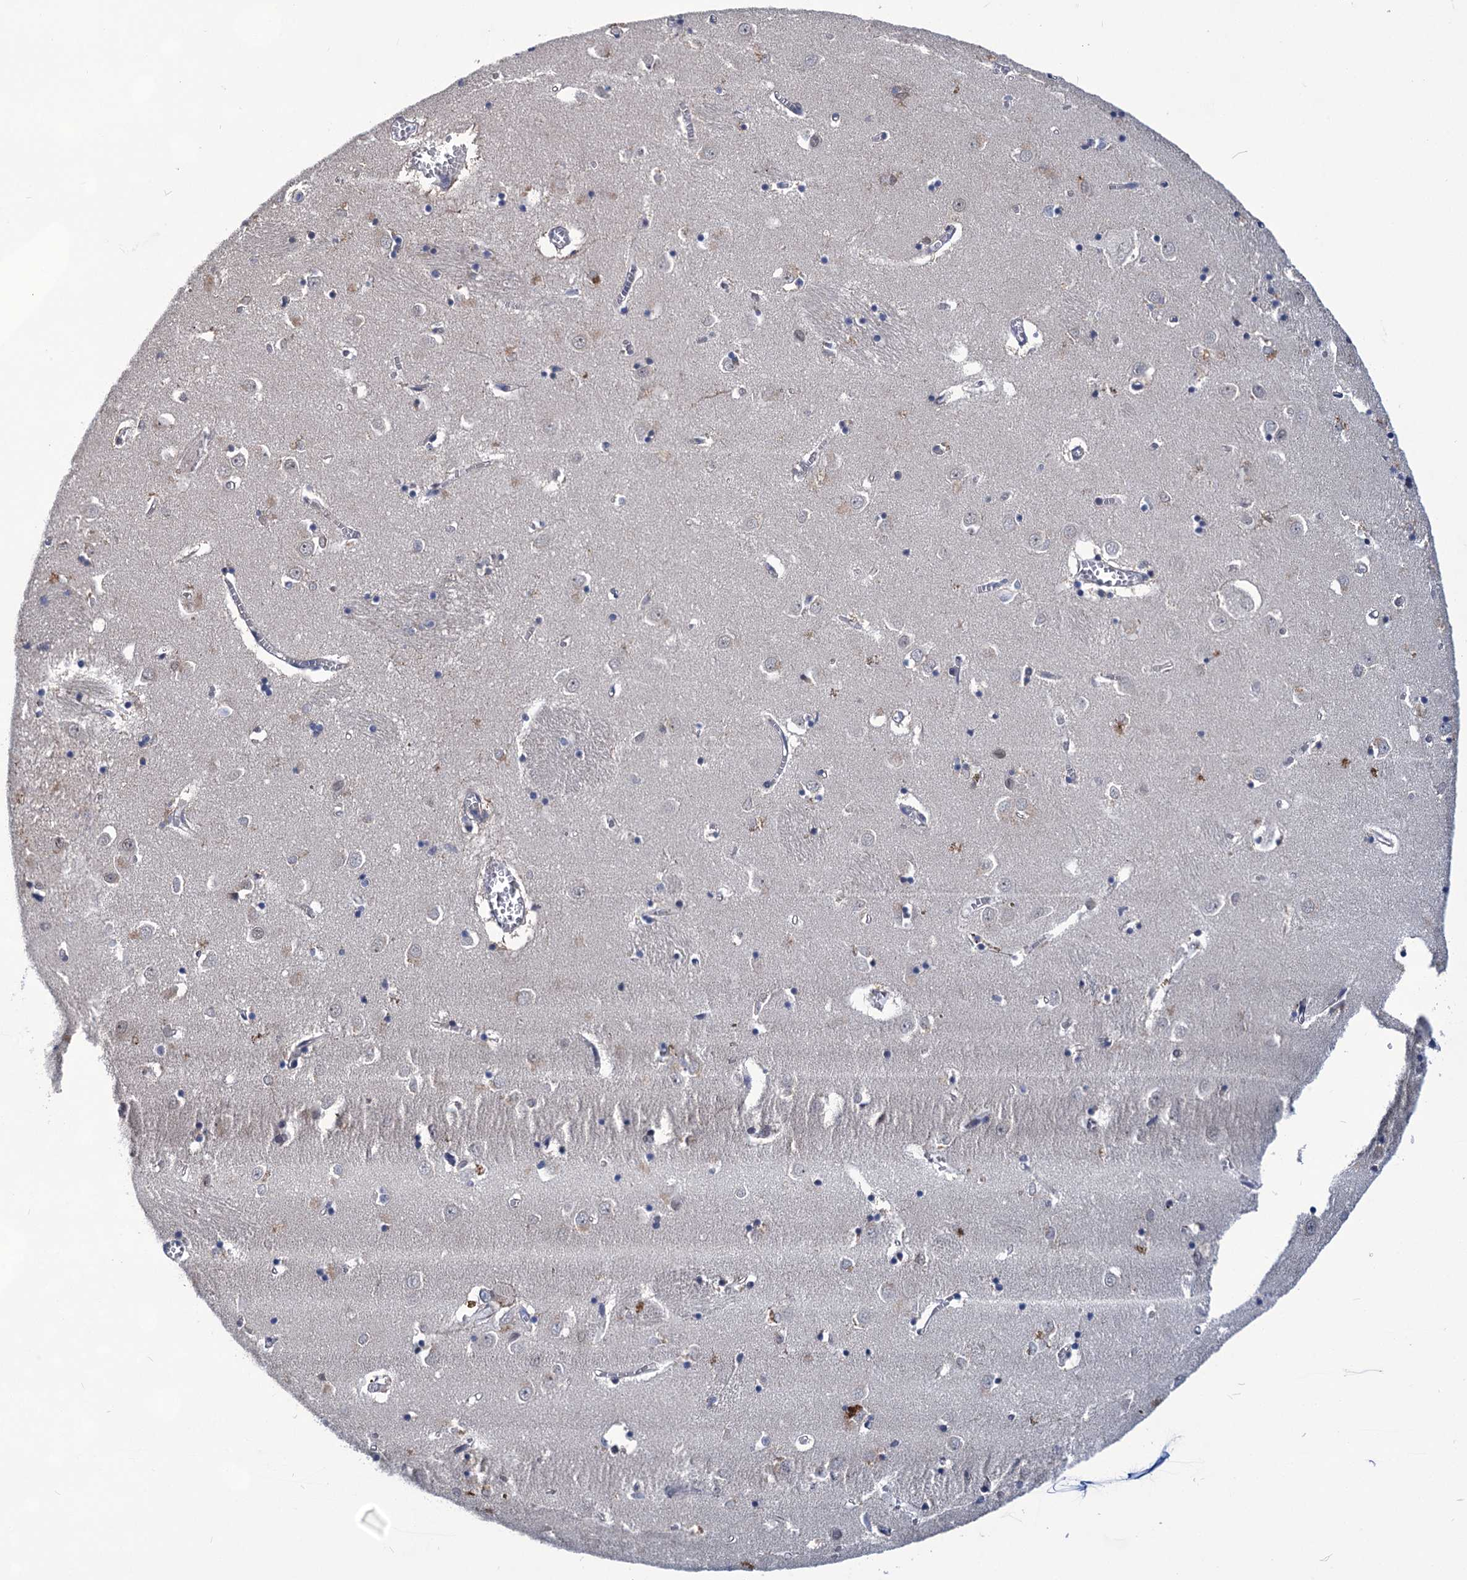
{"staining": {"intensity": "negative", "quantity": "none", "location": "none"}, "tissue": "caudate", "cell_type": "Glial cells", "image_type": "normal", "snomed": [{"axis": "morphology", "description": "Normal tissue, NOS"}, {"axis": "topography", "description": "Lateral ventricle wall"}], "caption": "Immunohistochemical staining of normal caudate displays no significant expression in glial cells. Brightfield microscopy of IHC stained with DAB (brown) and hematoxylin (blue), captured at high magnification.", "gene": "TTC17", "patient": {"sex": "male", "age": 70}}